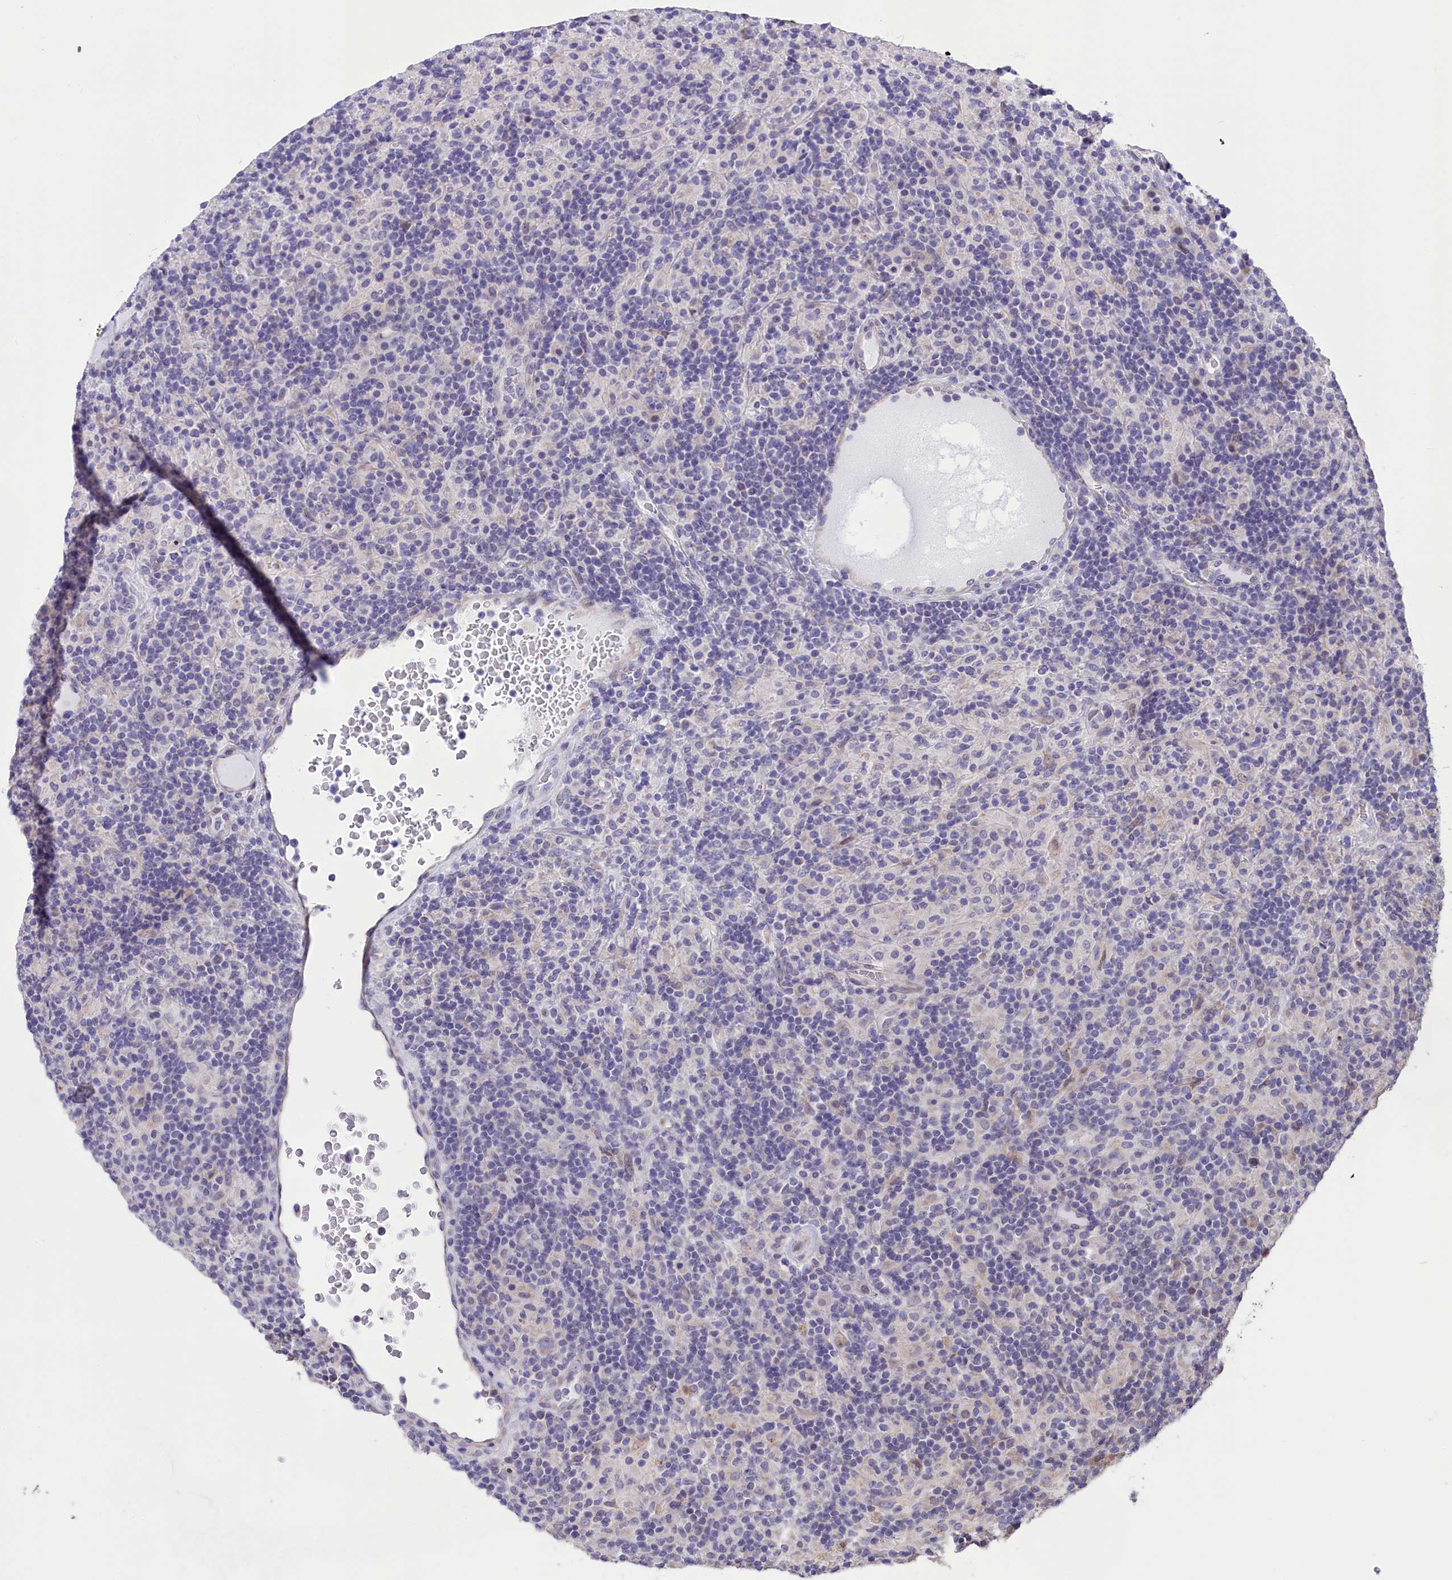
{"staining": {"intensity": "negative", "quantity": "none", "location": "none"}, "tissue": "lymphoma", "cell_type": "Tumor cells", "image_type": "cancer", "snomed": [{"axis": "morphology", "description": "Hodgkin's disease, NOS"}, {"axis": "topography", "description": "Lymph node"}], "caption": "This is a micrograph of immunohistochemistry staining of lymphoma, which shows no staining in tumor cells.", "gene": "CYP2U1", "patient": {"sex": "male", "age": 70}}